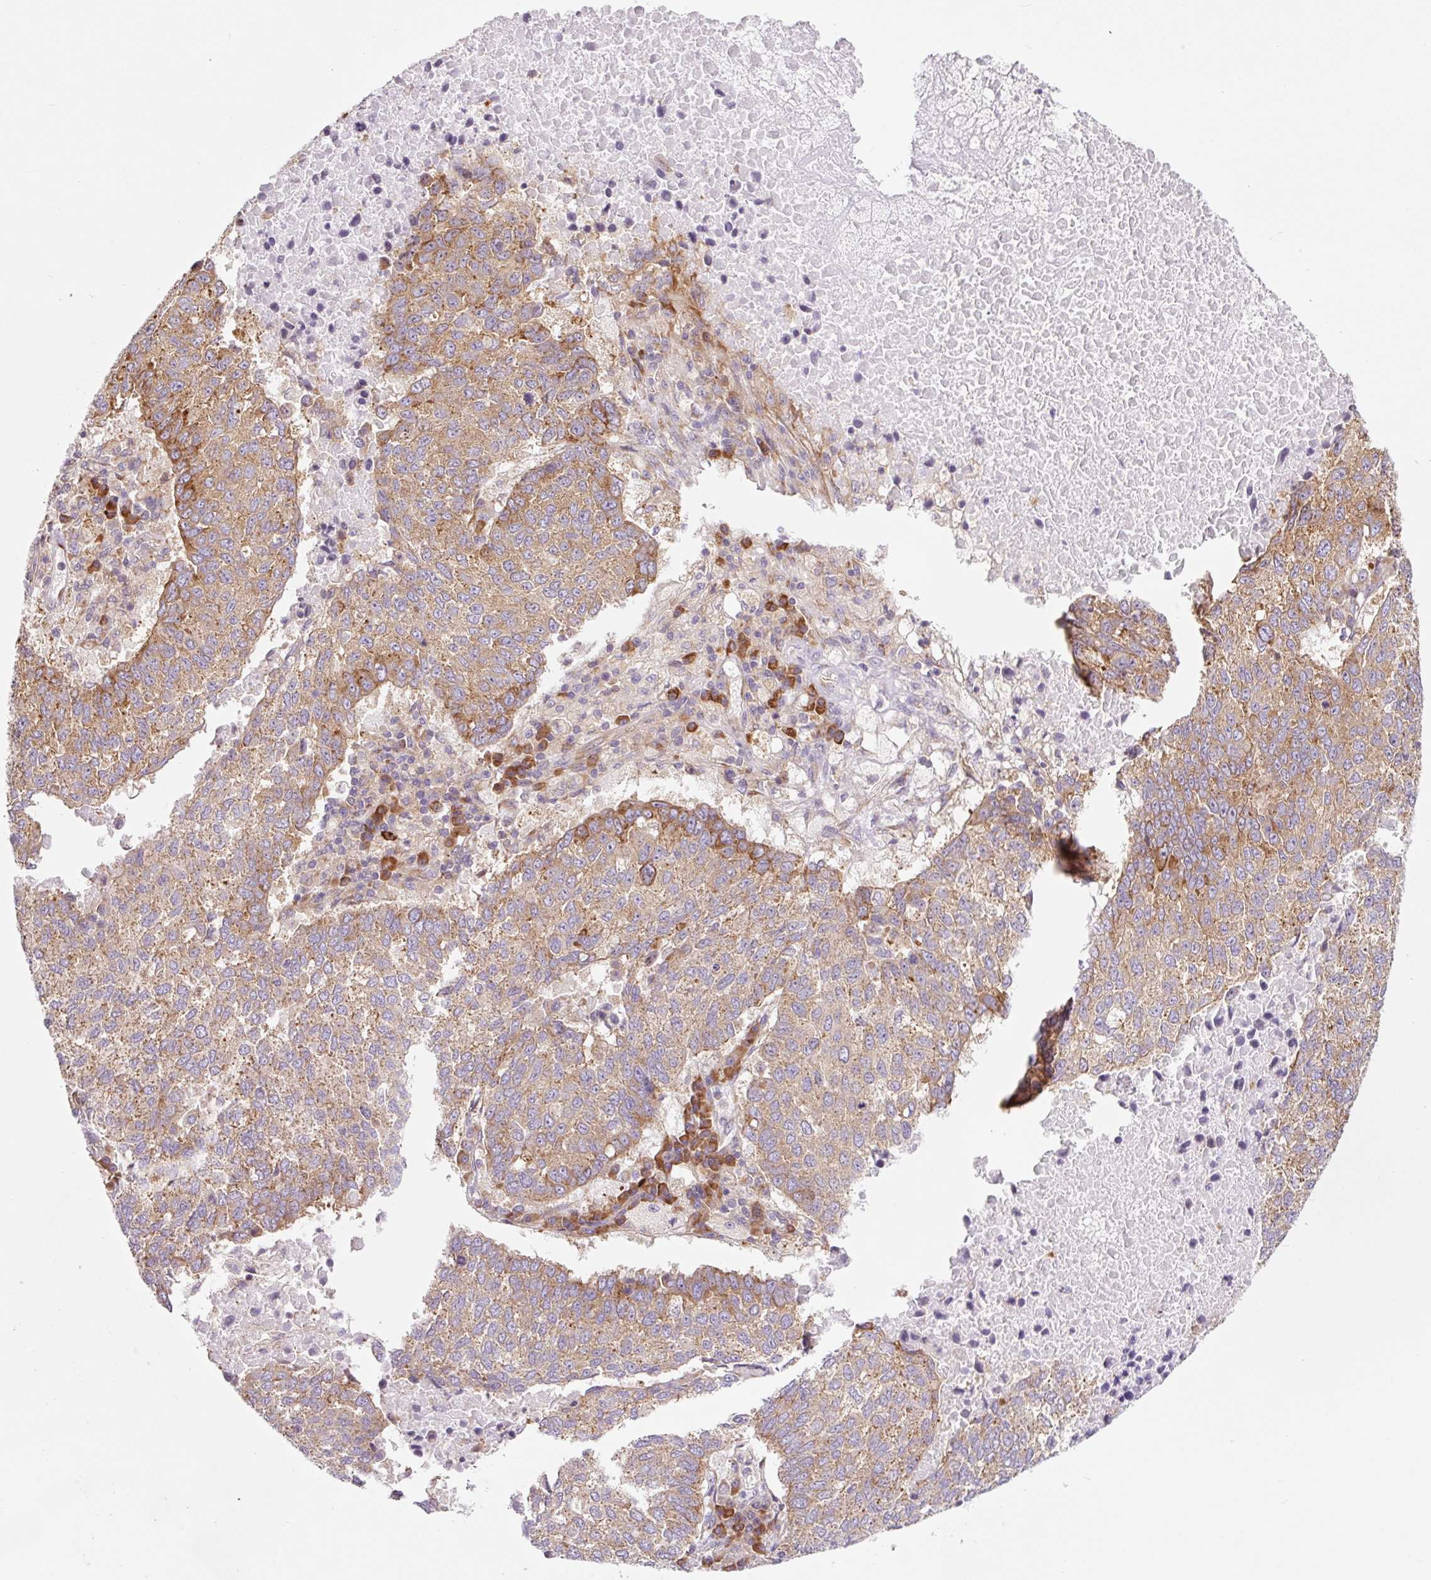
{"staining": {"intensity": "moderate", "quantity": ">75%", "location": "cytoplasmic/membranous"}, "tissue": "lung cancer", "cell_type": "Tumor cells", "image_type": "cancer", "snomed": [{"axis": "morphology", "description": "Squamous cell carcinoma, NOS"}, {"axis": "topography", "description": "Lung"}], "caption": "Squamous cell carcinoma (lung) tissue demonstrates moderate cytoplasmic/membranous expression in approximately >75% of tumor cells, visualized by immunohistochemistry.", "gene": "RPL41", "patient": {"sex": "male", "age": 73}}